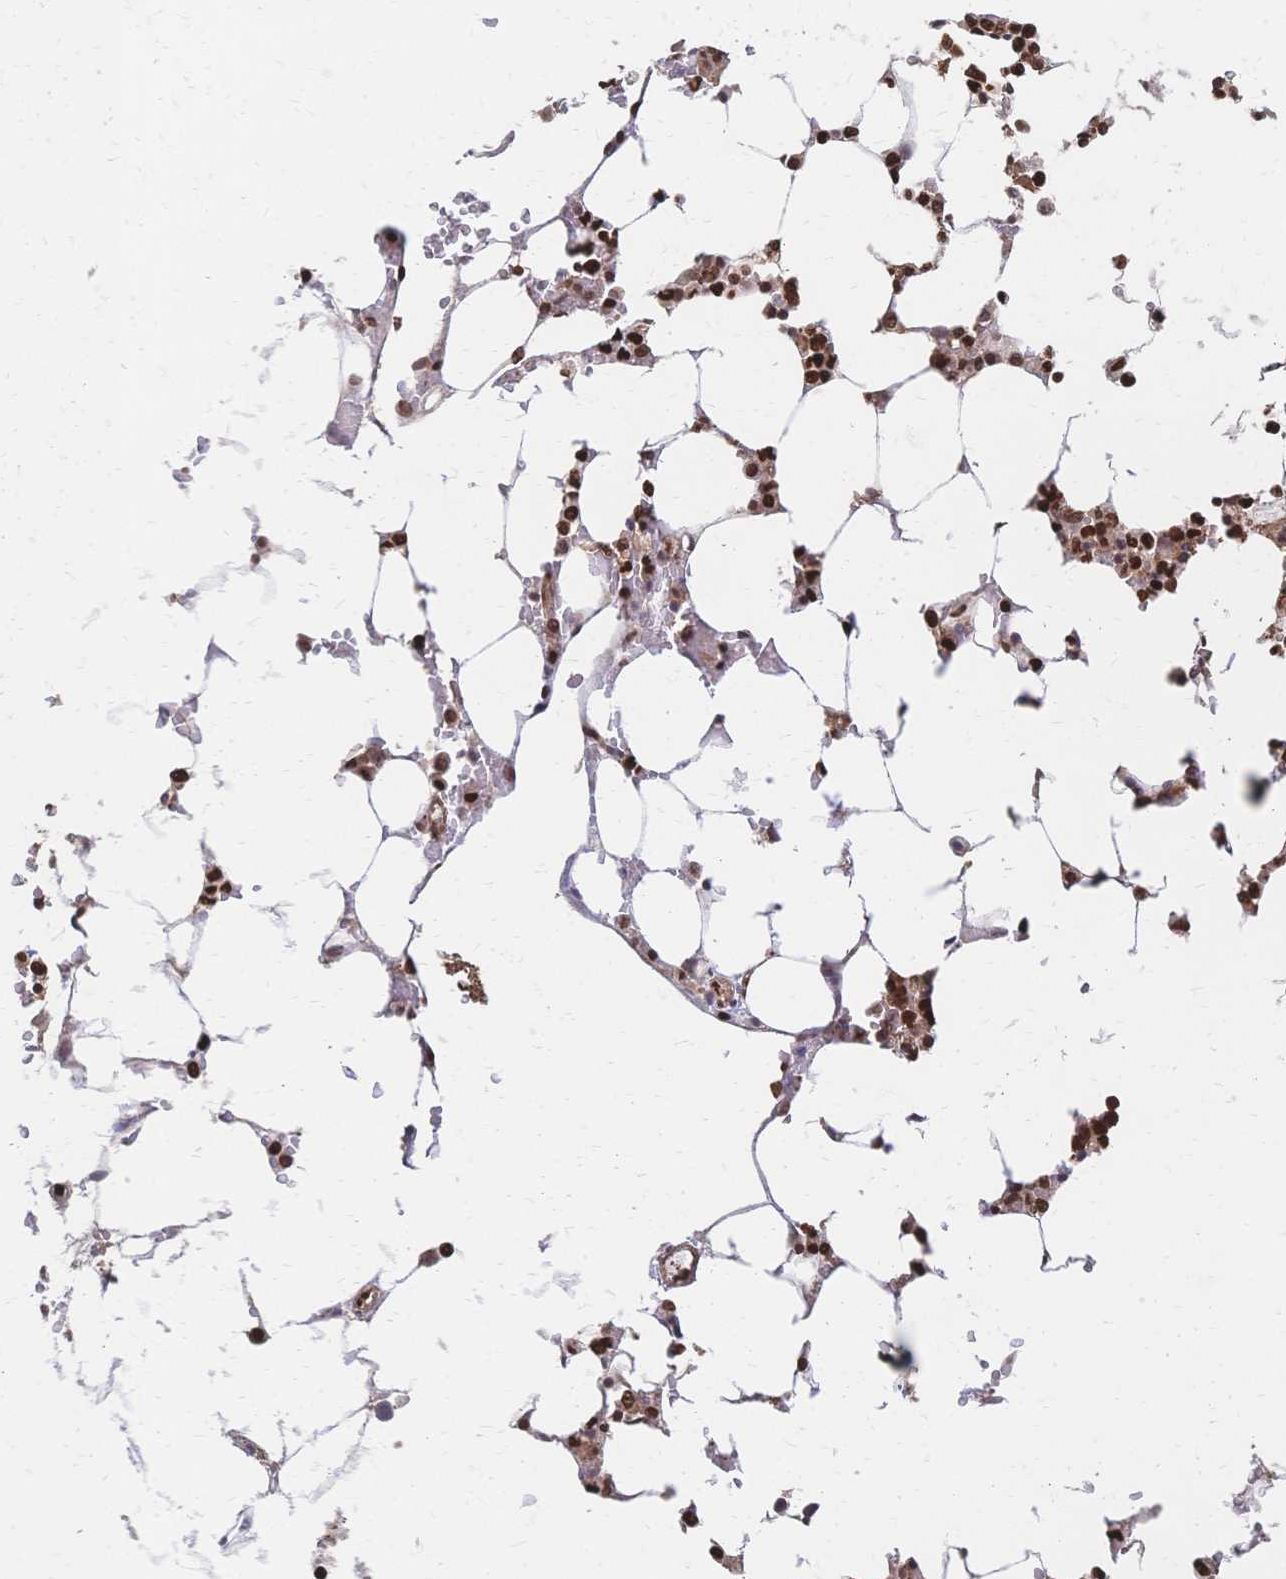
{"staining": {"intensity": "strong", "quantity": ">75%", "location": "nuclear"}, "tissue": "bone marrow", "cell_type": "Hematopoietic cells", "image_type": "normal", "snomed": [{"axis": "morphology", "description": "Normal tissue, NOS"}, {"axis": "topography", "description": "Bone marrow"}], "caption": "Immunohistochemistry histopathology image of benign human bone marrow stained for a protein (brown), which shows high levels of strong nuclear expression in about >75% of hematopoietic cells.", "gene": "HDGF", "patient": {"sex": "male", "age": 64}}